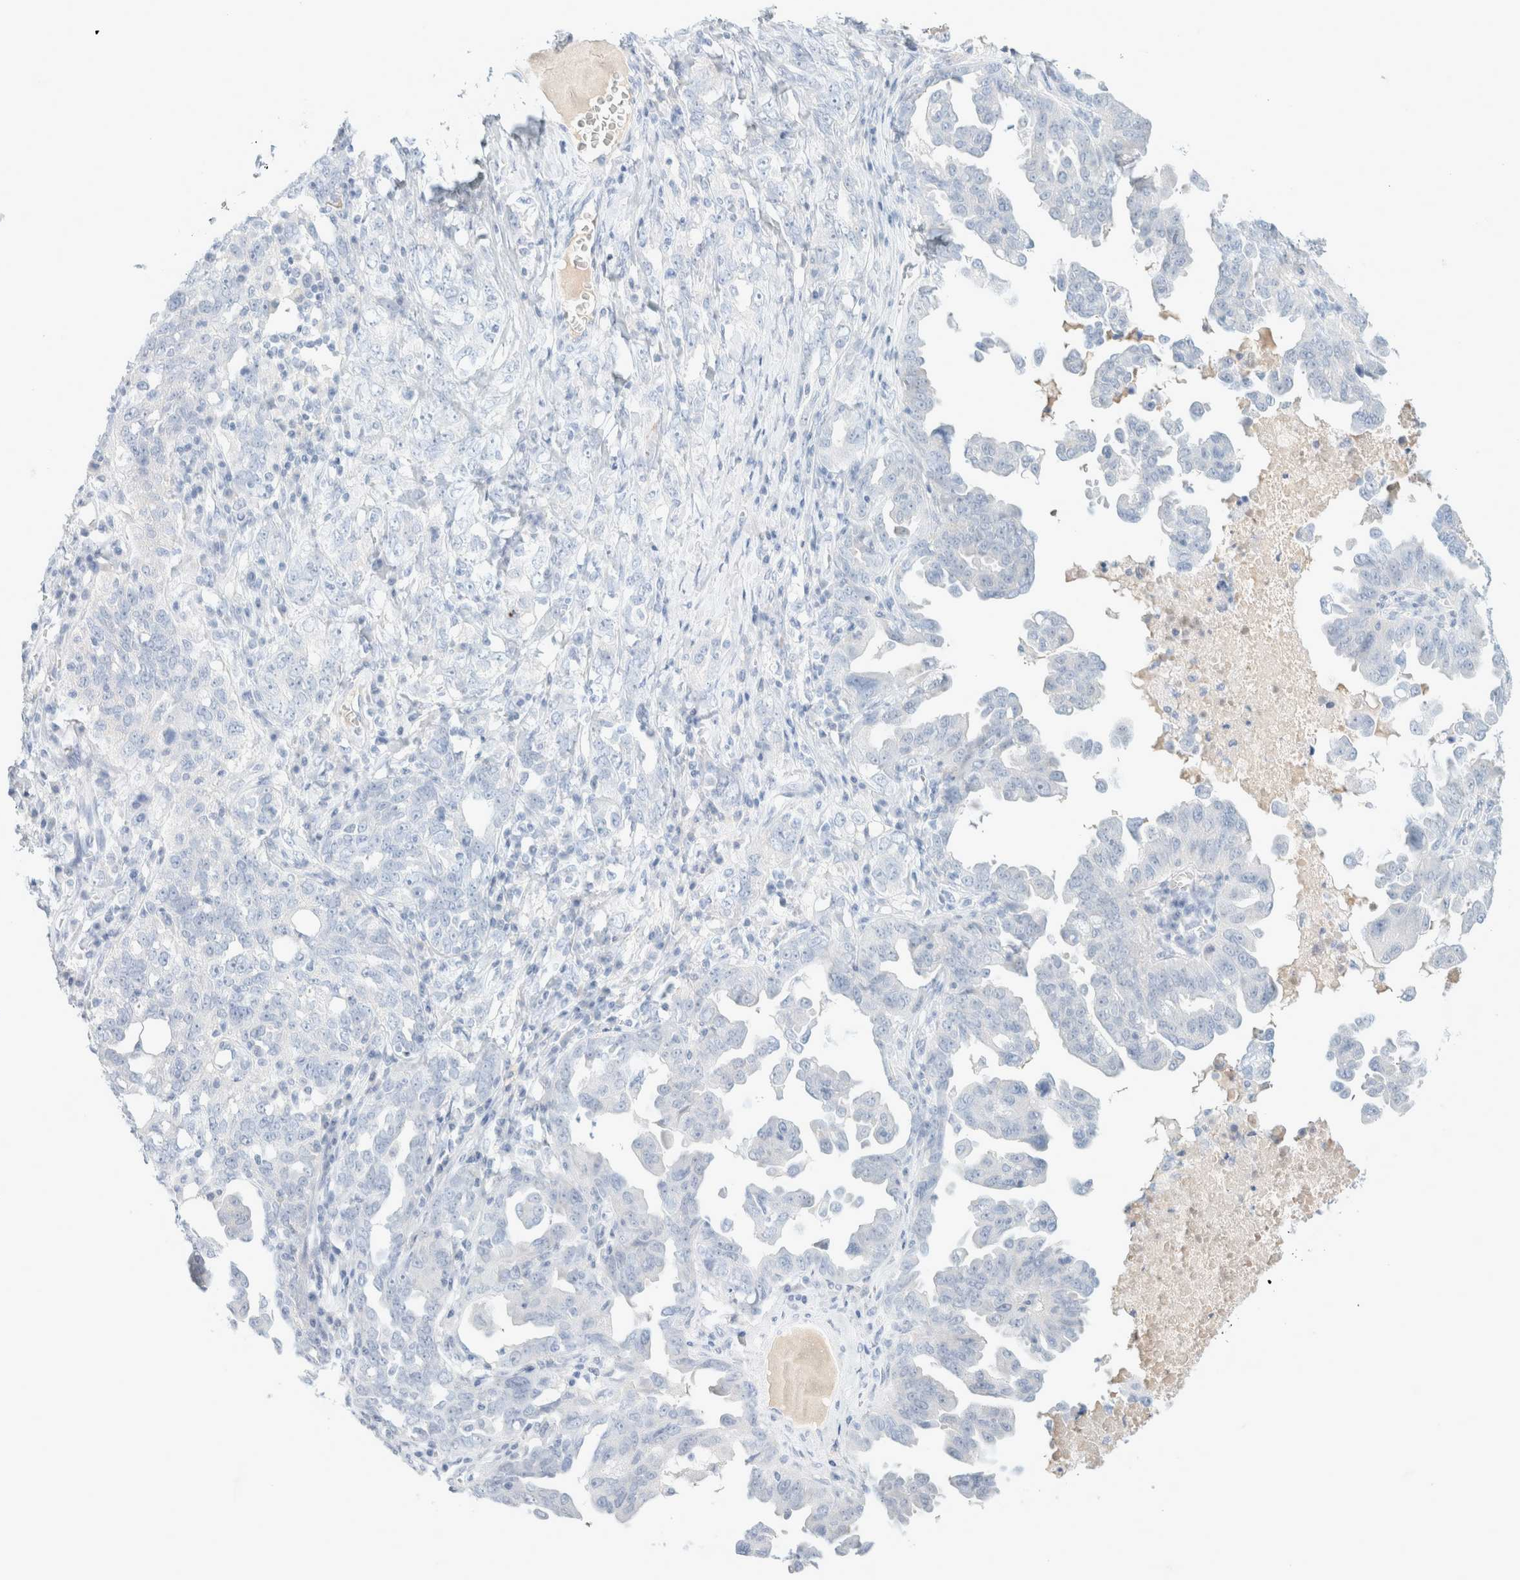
{"staining": {"intensity": "negative", "quantity": "none", "location": "none"}, "tissue": "ovarian cancer", "cell_type": "Tumor cells", "image_type": "cancer", "snomed": [{"axis": "morphology", "description": "Carcinoma, endometroid"}, {"axis": "topography", "description": "Ovary"}], "caption": "The histopathology image reveals no significant expression in tumor cells of ovarian cancer.", "gene": "CPQ", "patient": {"sex": "female", "age": 62}}